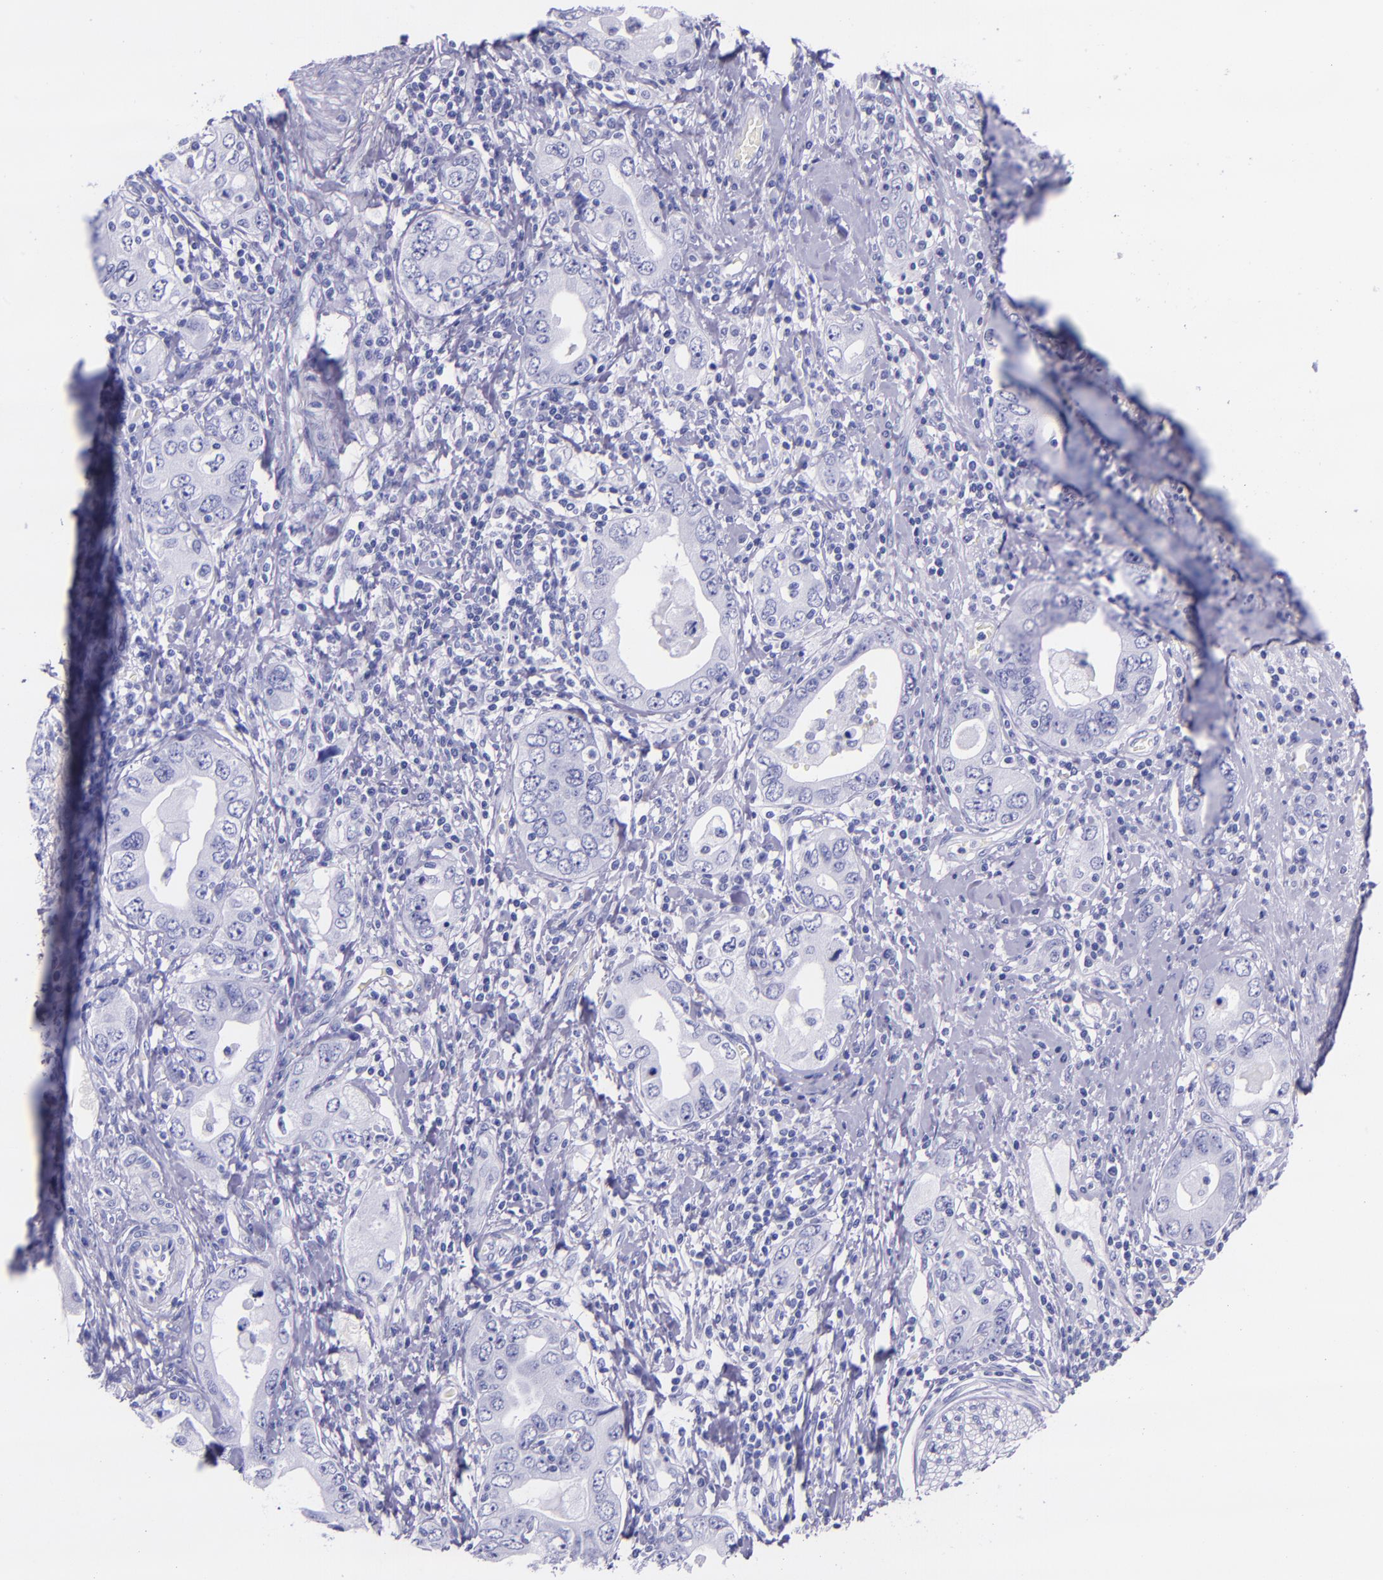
{"staining": {"intensity": "negative", "quantity": "none", "location": "none"}, "tissue": "stomach cancer", "cell_type": "Tumor cells", "image_type": "cancer", "snomed": [{"axis": "morphology", "description": "Adenocarcinoma, NOS"}, {"axis": "topography", "description": "Stomach, lower"}], "caption": "Micrograph shows no protein expression in tumor cells of stomach cancer (adenocarcinoma) tissue.", "gene": "MBP", "patient": {"sex": "female", "age": 93}}